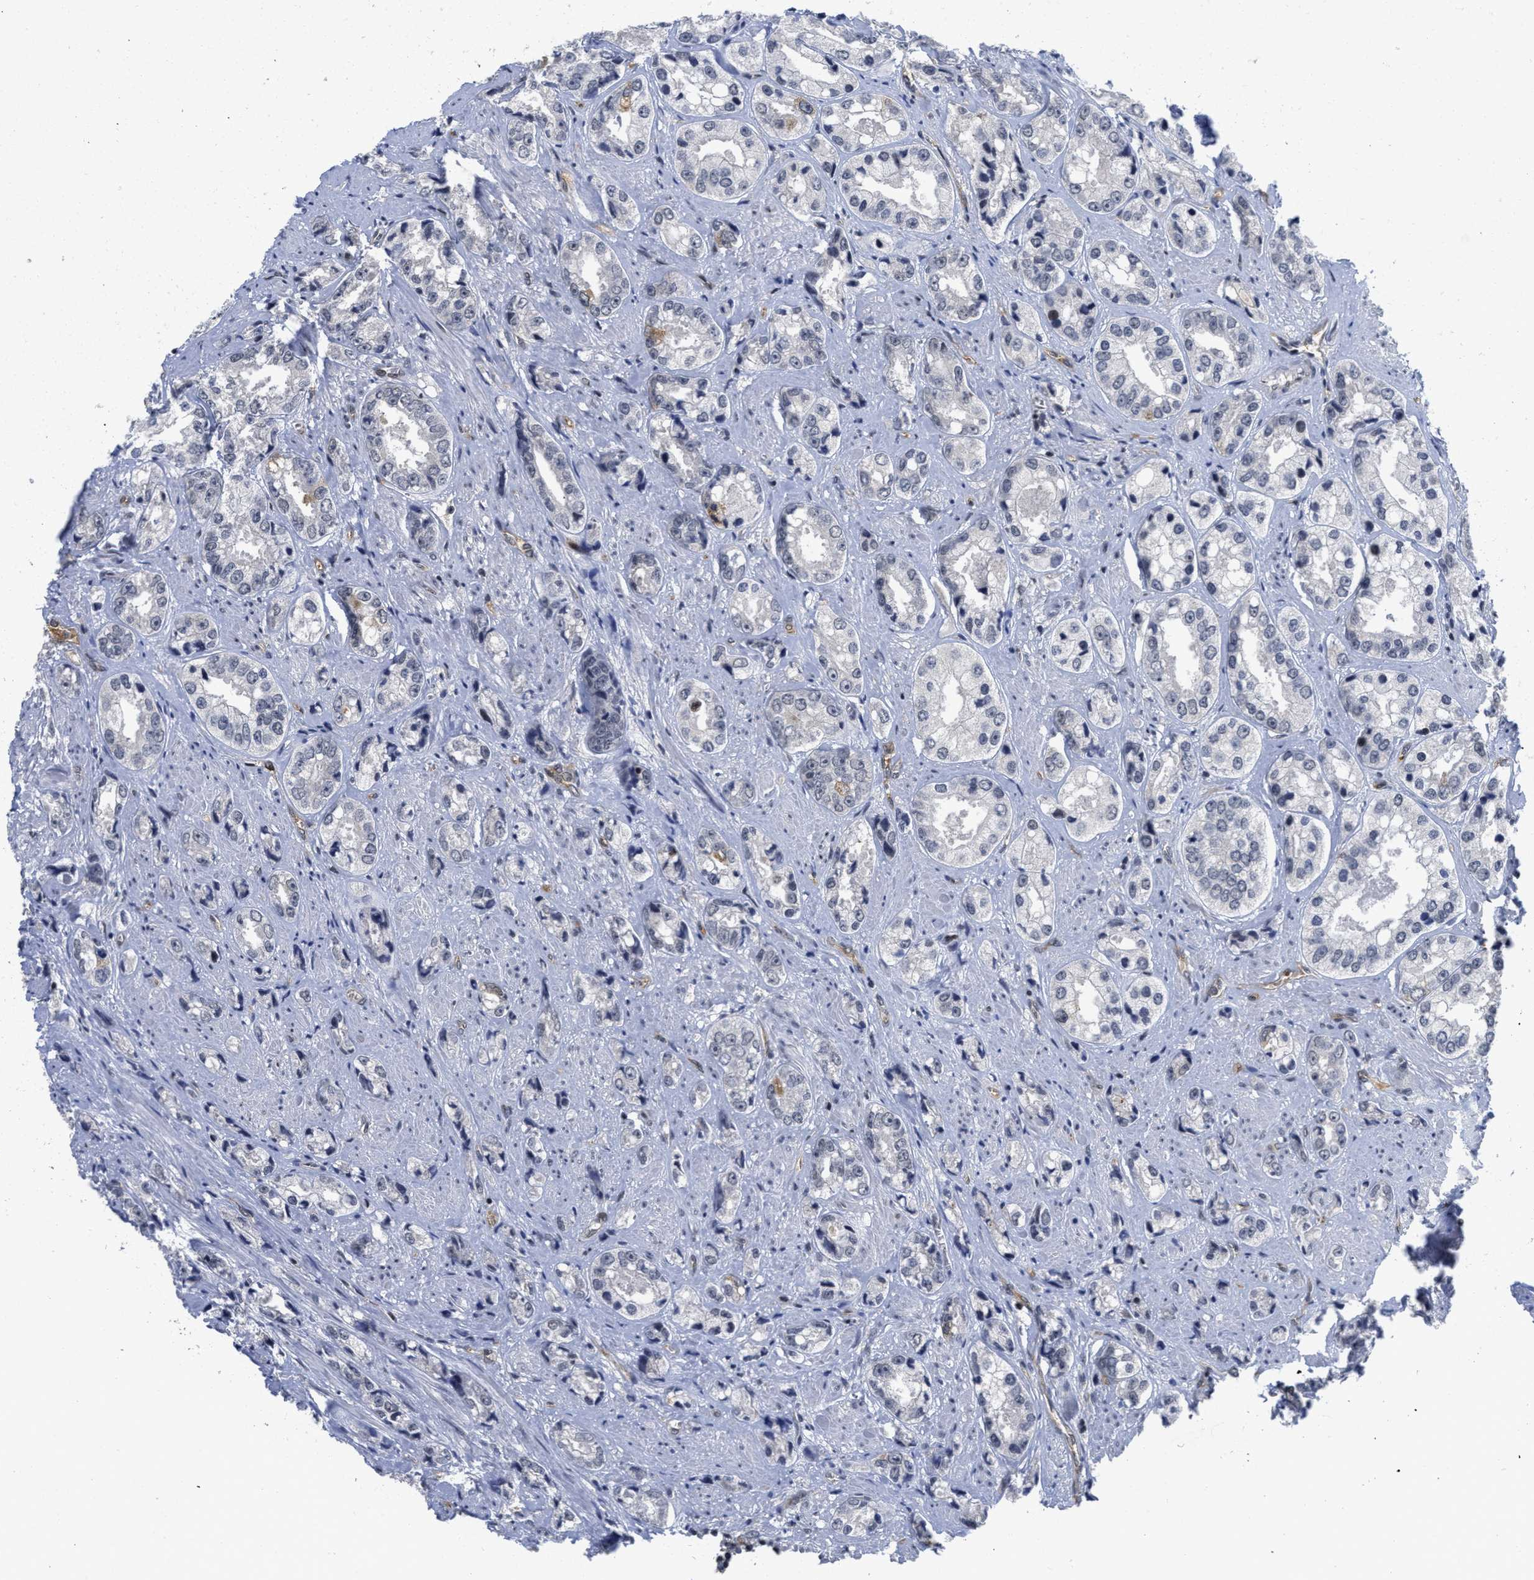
{"staining": {"intensity": "negative", "quantity": "none", "location": "none"}, "tissue": "prostate cancer", "cell_type": "Tumor cells", "image_type": "cancer", "snomed": [{"axis": "morphology", "description": "Adenocarcinoma, High grade"}, {"axis": "topography", "description": "Prostate"}], "caption": "IHC micrograph of high-grade adenocarcinoma (prostate) stained for a protein (brown), which exhibits no staining in tumor cells. Nuclei are stained in blue.", "gene": "HIF1A", "patient": {"sex": "male", "age": 61}}